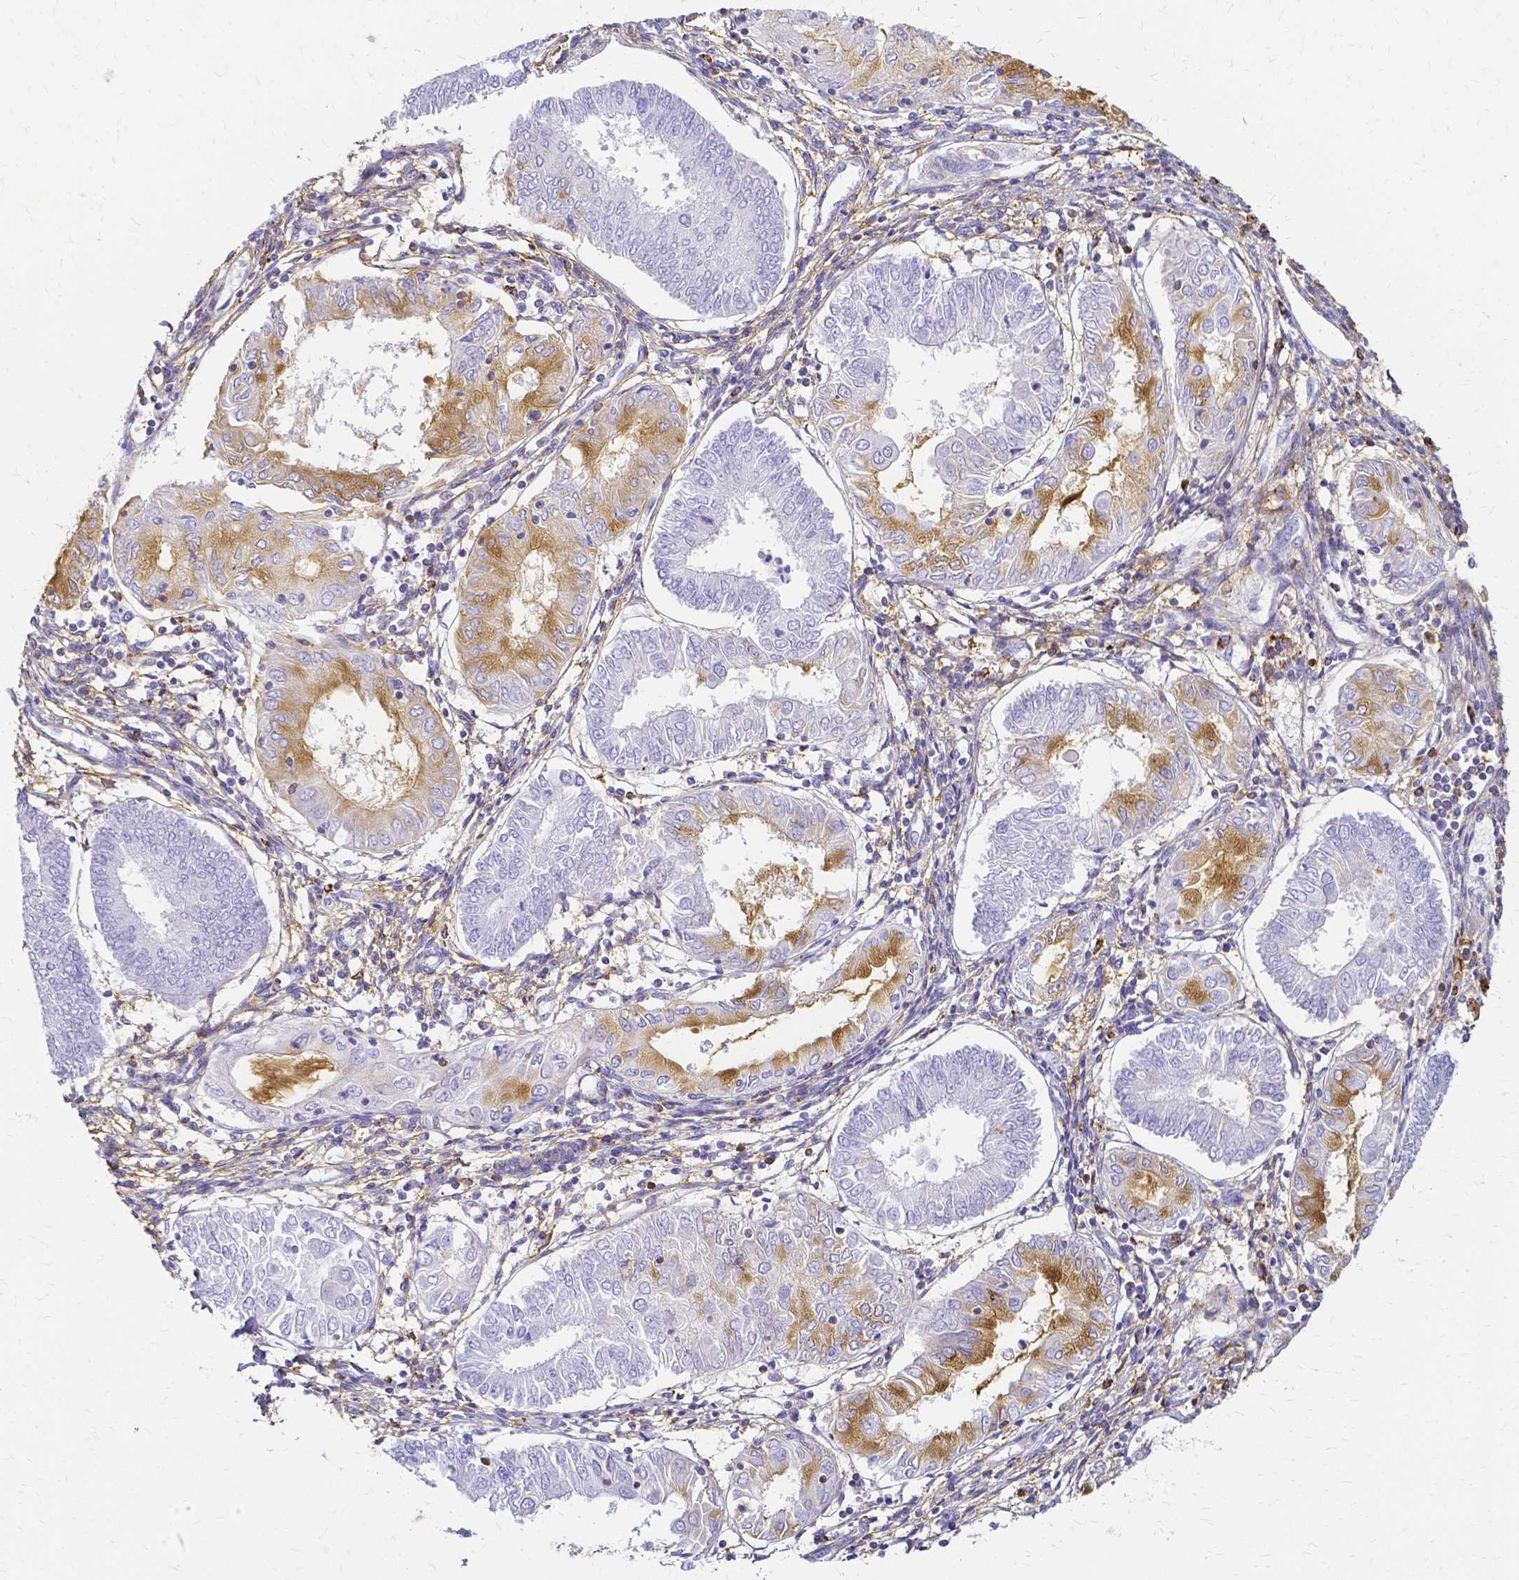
{"staining": {"intensity": "moderate", "quantity": "<25%", "location": "cytoplasmic/membranous"}, "tissue": "endometrial cancer", "cell_type": "Tumor cells", "image_type": "cancer", "snomed": [{"axis": "morphology", "description": "Adenocarcinoma, NOS"}, {"axis": "topography", "description": "Endometrium"}], "caption": "Protein expression analysis of human adenocarcinoma (endometrial) reveals moderate cytoplasmic/membranous staining in approximately <25% of tumor cells.", "gene": "HSPA12A", "patient": {"sex": "female", "age": 68}}